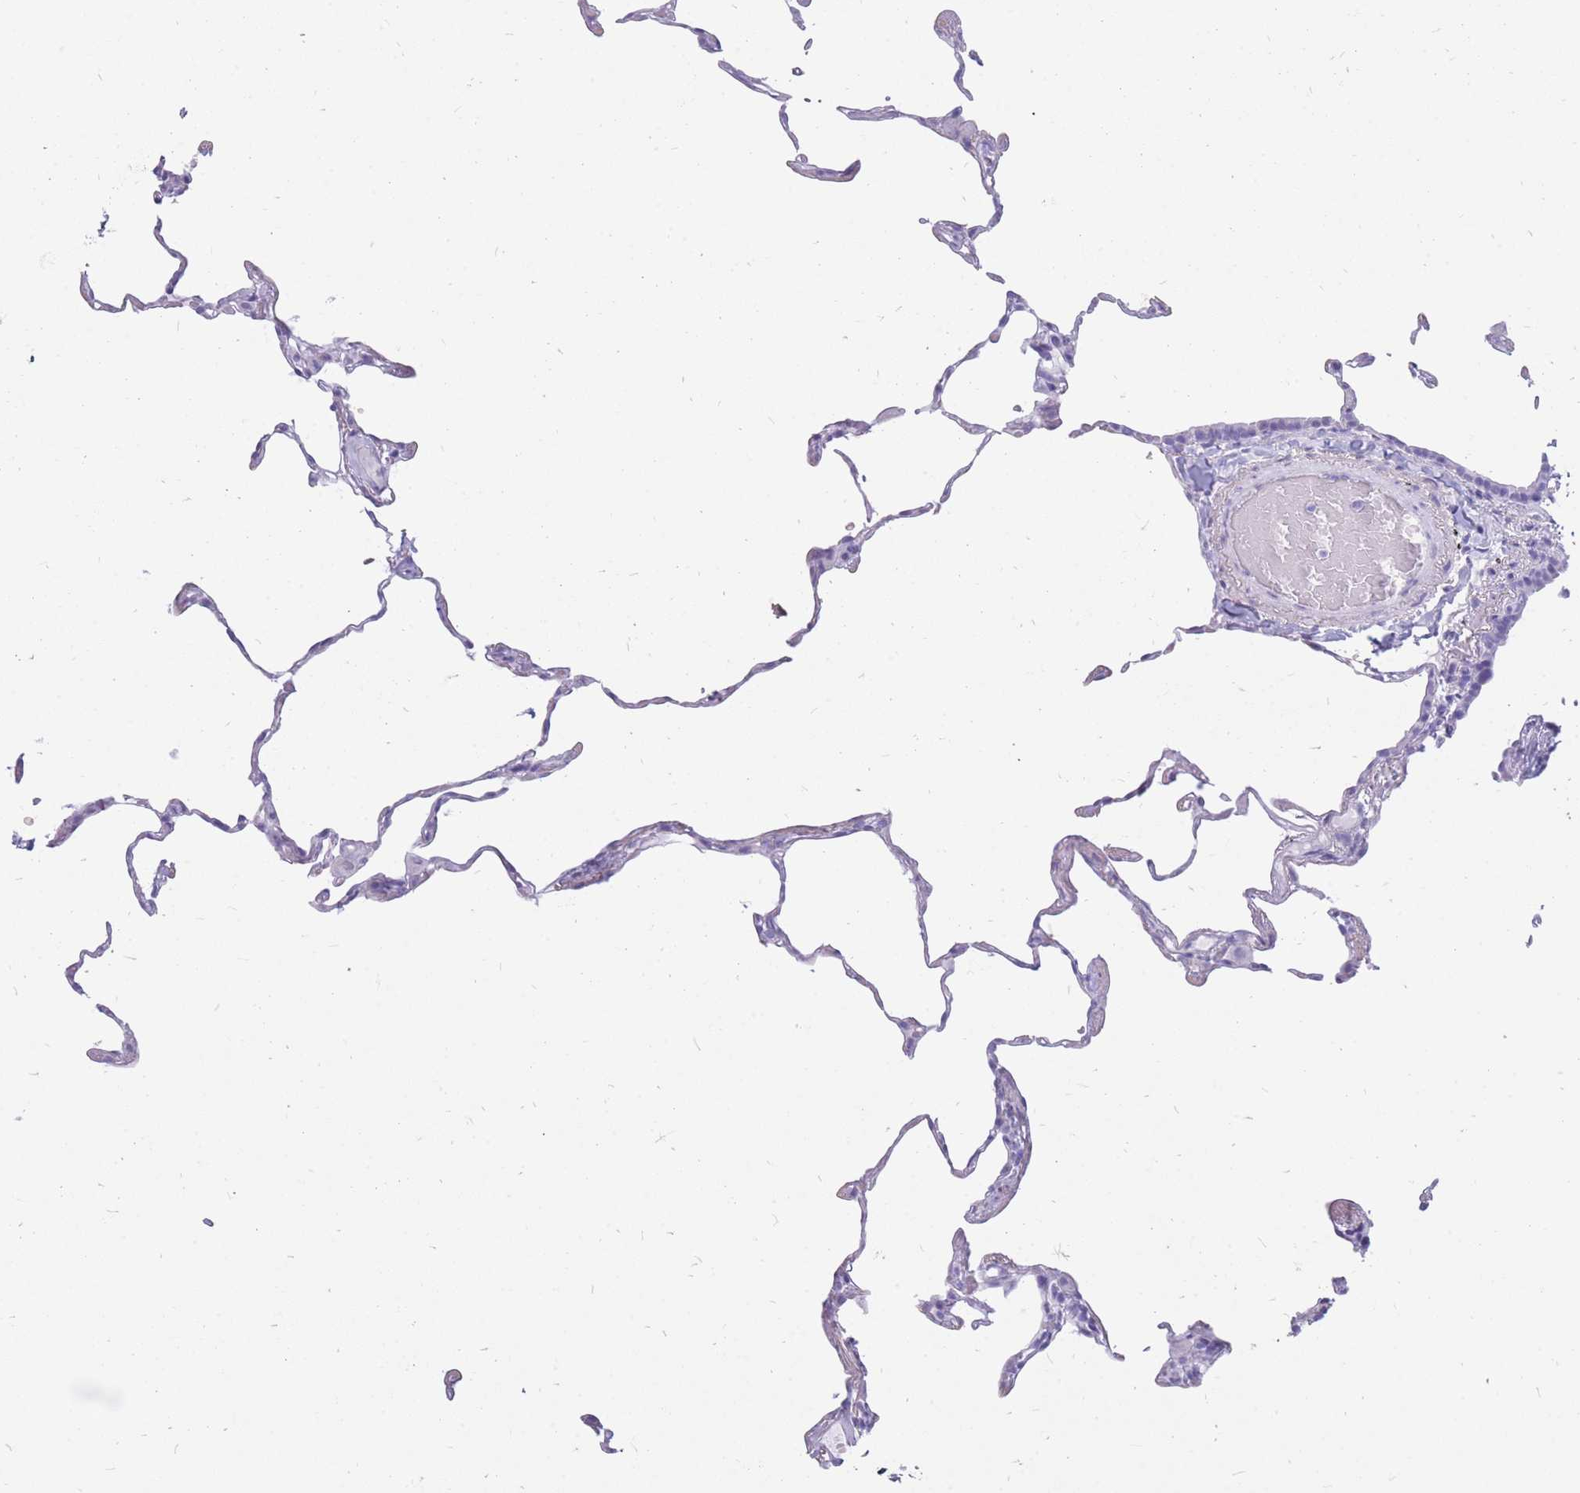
{"staining": {"intensity": "negative", "quantity": "none", "location": "none"}, "tissue": "lung", "cell_type": "Alveolar cells", "image_type": "normal", "snomed": [{"axis": "morphology", "description": "Normal tissue, NOS"}, {"axis": "topography", "description": "Lung"}], "caption": "This is a image of IHC staining of benign lung, which shows no staining in alveolar cells. (Brightfield microscopy of DAB immunohistochemistry at high magnification).", "gene": "CYP21A2", "patient": {"sex": "female", "age": 57}}